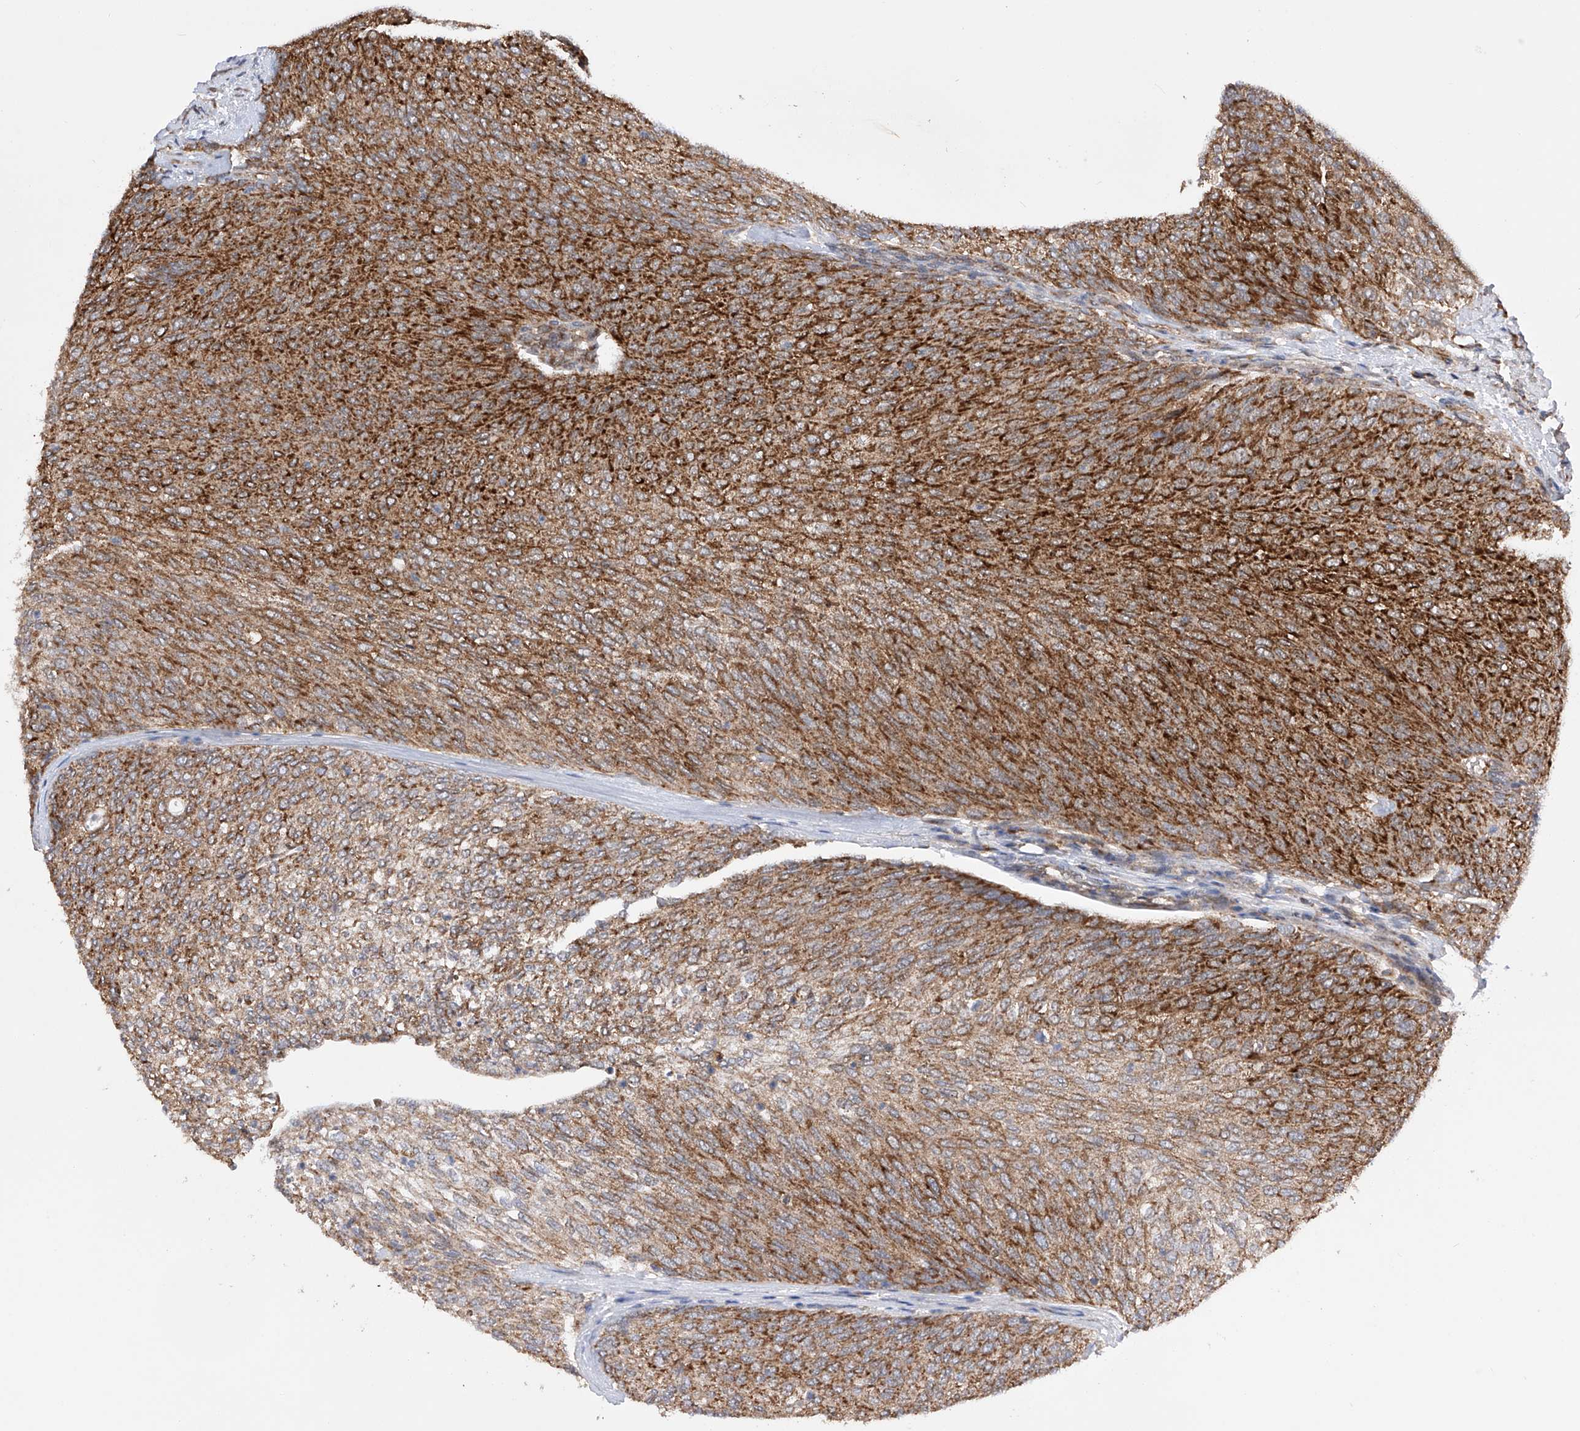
{"staining": {"intensity": "strong", "quantity": ">75%", "location": "cytoplasmic/membranous"}, "tissue": "urothelial cancer", "cell_type": "Tumor cells", "image_type": "cancer", "snomed": [{"axis": "morphology", "description": "Urothelial carcinoma, Low grade"}, {"axis": "topography", "description": "Urinary bladder"}], "caption": "Immunohistochemistry (IHC) photomicrograph of neoplastic tissue: urothelial carcinoma (low-grade) stained using IHC shows high levels of strong protein expression localized specifically in the cytoplasmic/membranous of tumor cells, appearing as a cytoplasmic/membranous brown color.", "gene": "SDHAF4", "patient": {"sex": "female", "age": 79}}